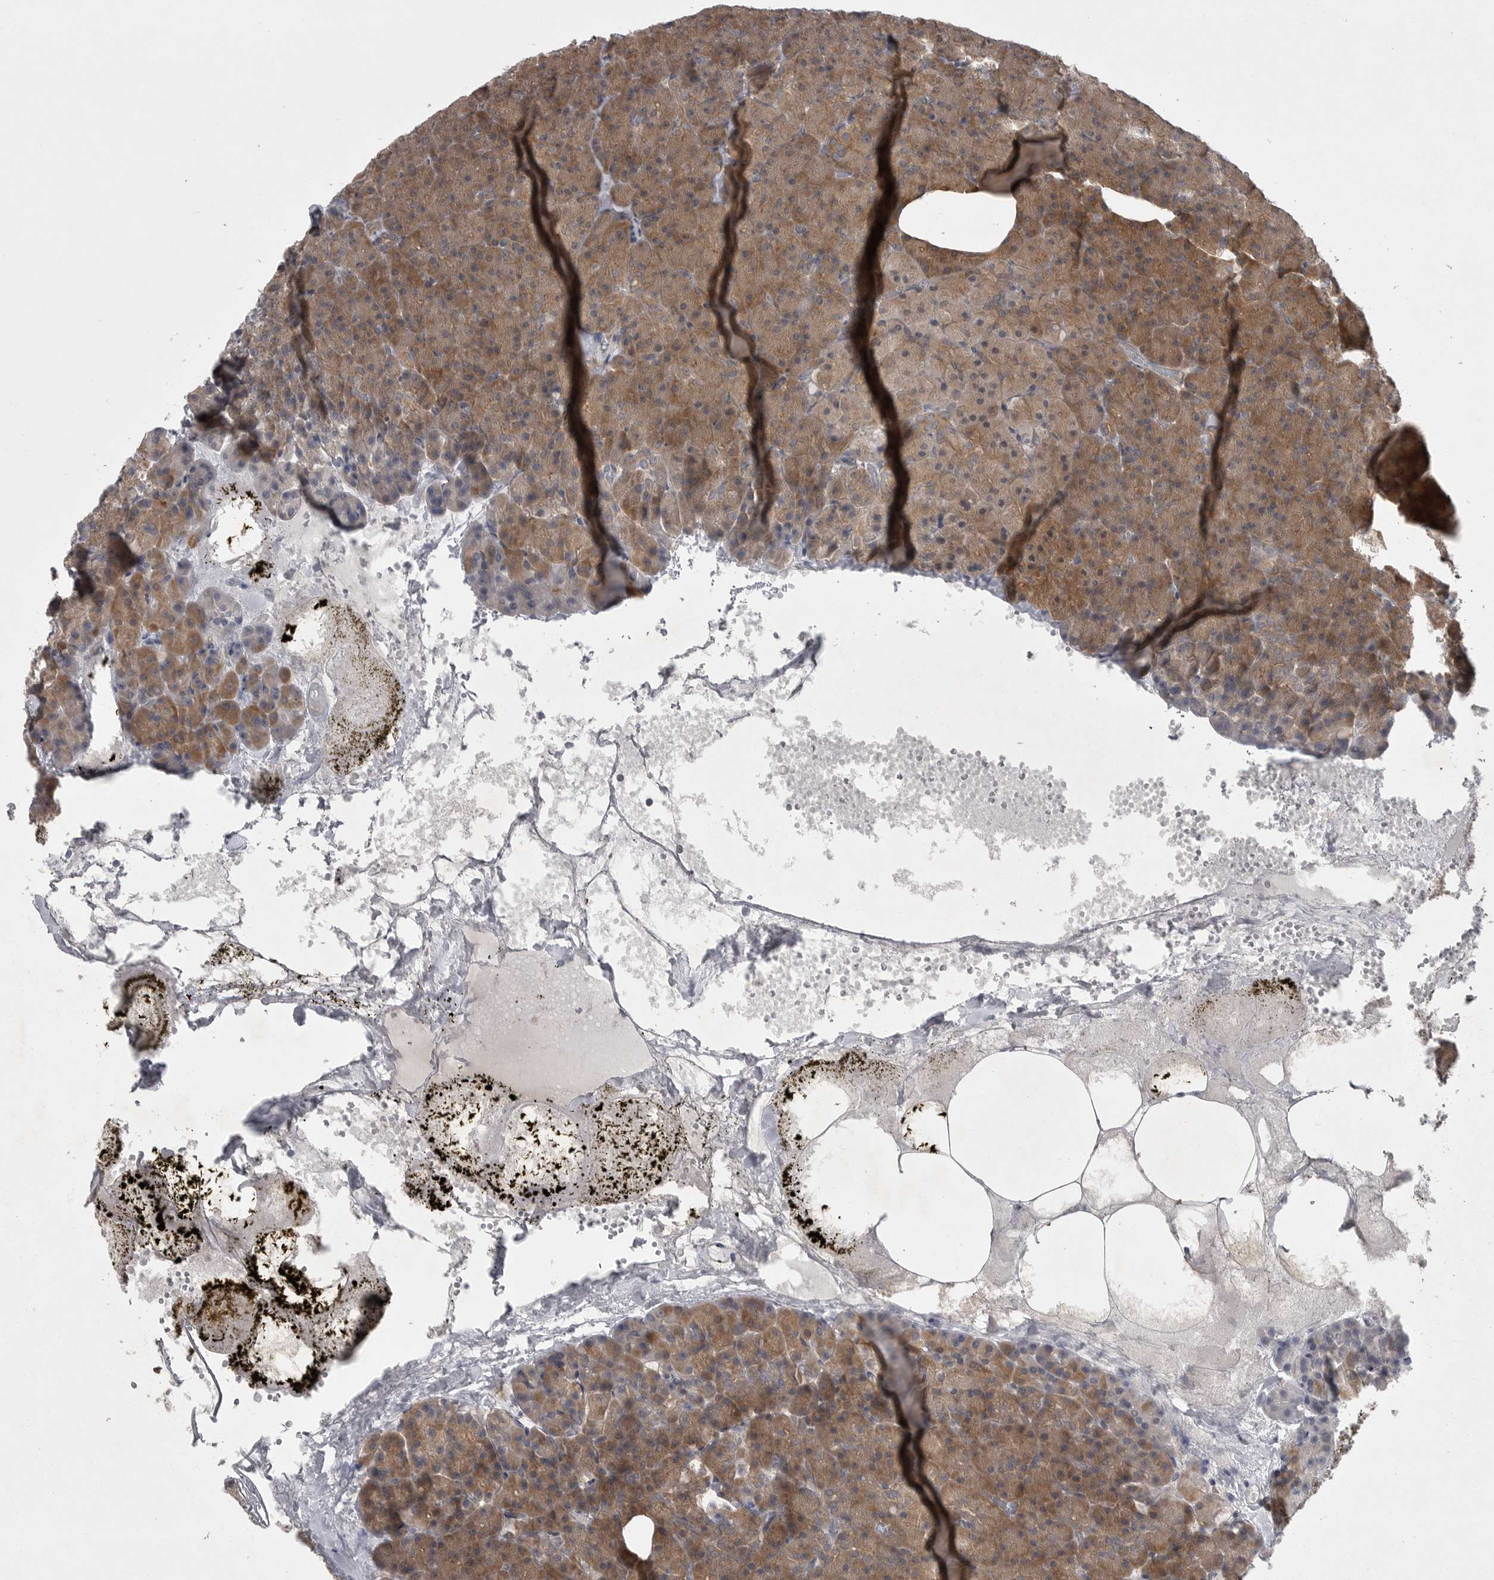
{"staining": {"intensity": "moderate", "quantity": ">75%", "location": "cytoplasmic/membranous"}, "tissue": "pancreas", "cell_type": "Exocrine glandular cells", "image_type": "normal", "snomed": [{"axis": "morphology", "description": "Normal tissue, NOS"}, {"axis": "morphology", "description": "Carcinoid, malignant, NOS"}, {"axis": "topography", "description": "Pancreas"}], "caption": "Immunohistochemical staining of benign pancreas shows medium levels of moderate cytoplasmic/membranous expression in about >75% of exocrine glandular cells.", "gene": "PHF13", "patient": {"sex": "female", "age": 35}}